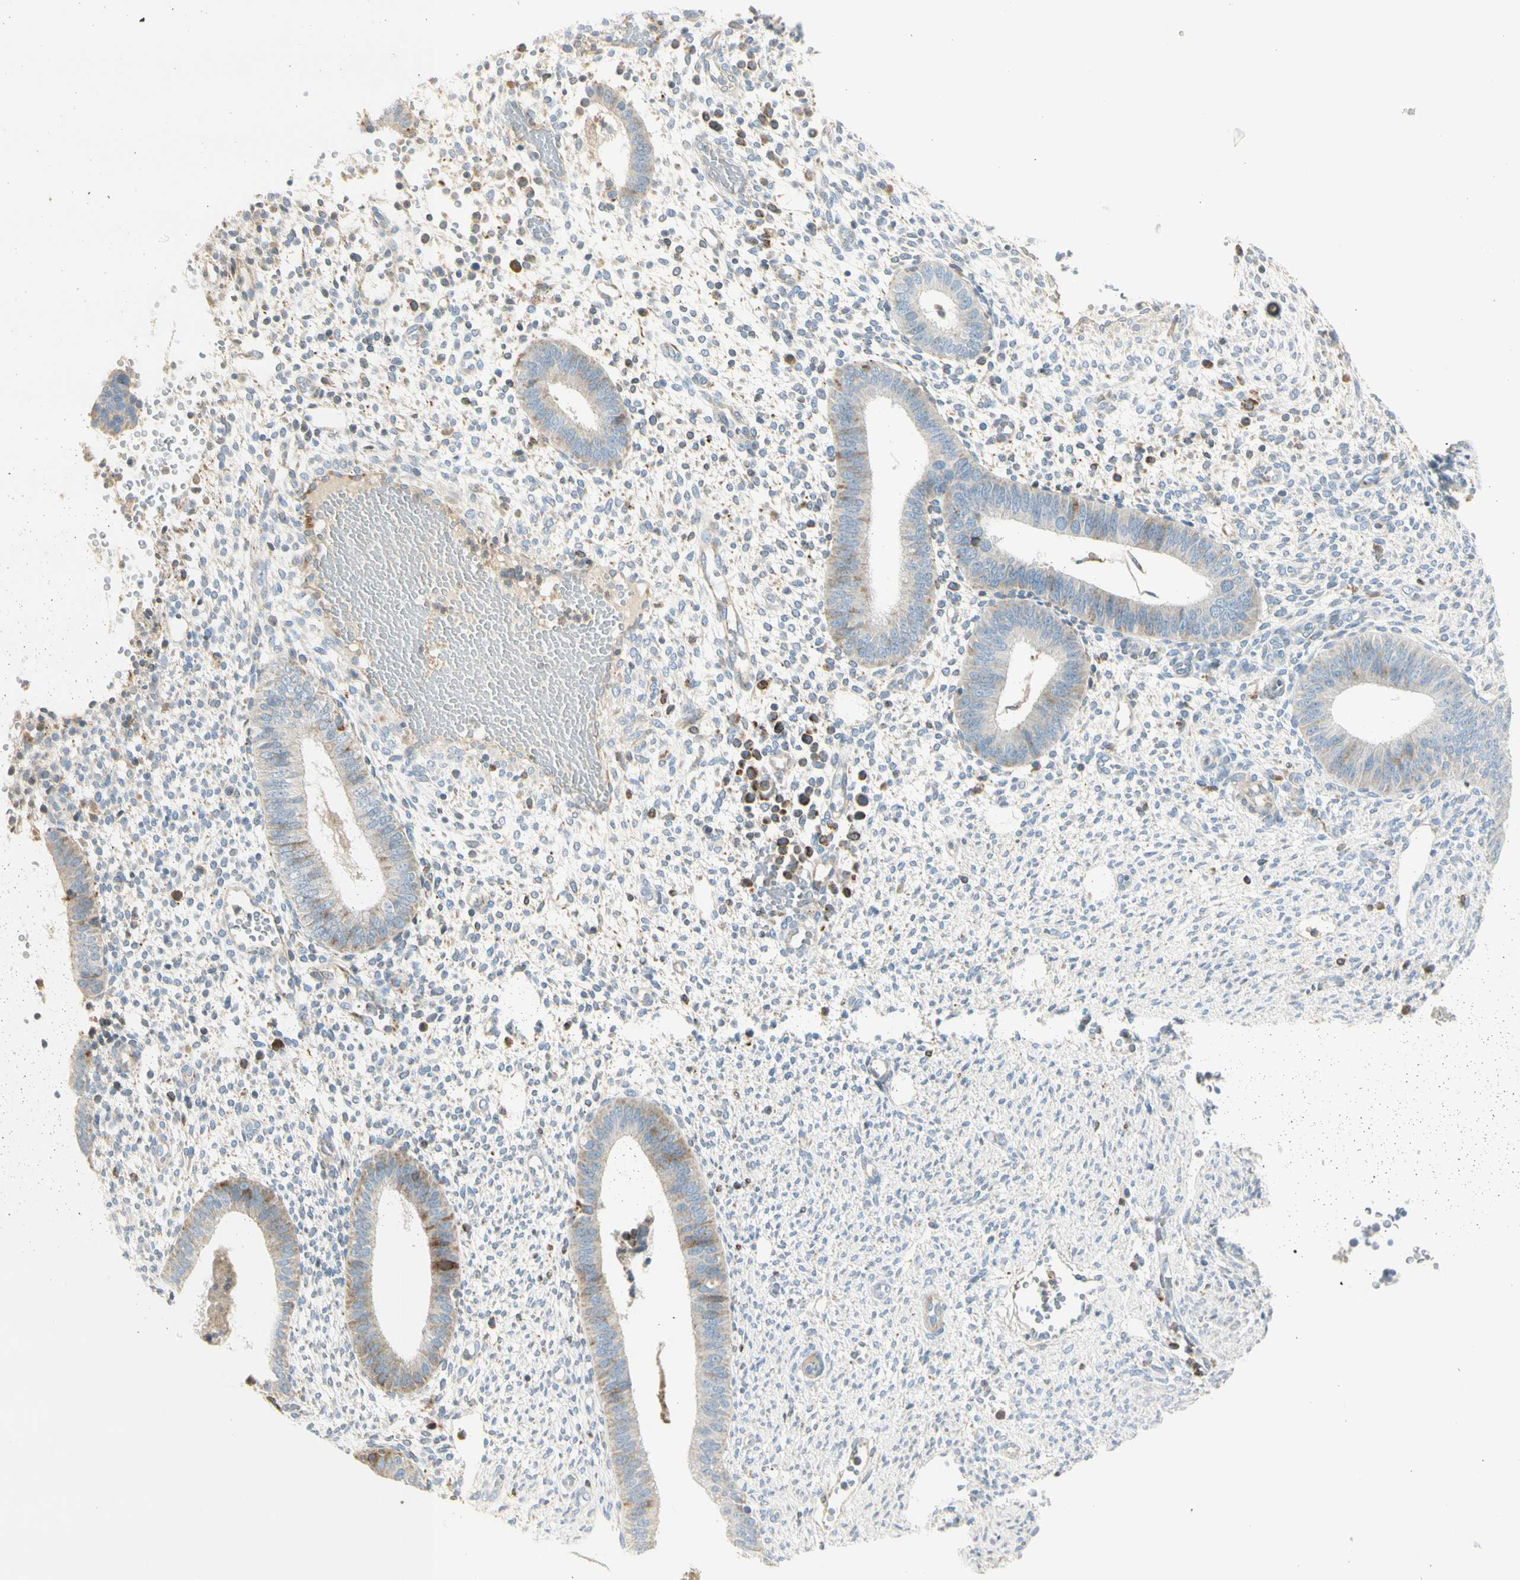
{"staining": {"intensity": "negative", "quantity": "none", "location": "none"}, "tissue": "endometrium", "cell_type": "Cells in endometrial stroma", "image_type": "normal", "snomed": [{"axis": "morphology", "description": "Normal tissue, NOS"}, {"axis": "topography", "description": "Endometrium"}], "caption": "High power microscopy histopathology image of an immunohistochemistry (IHC) photomicrograph of unremarkable endometrium, revealing no significant positivity in cells in endometrial stroma.", "gene": "TNFSF11", "patient": {"sex": "female", "age": 35}}